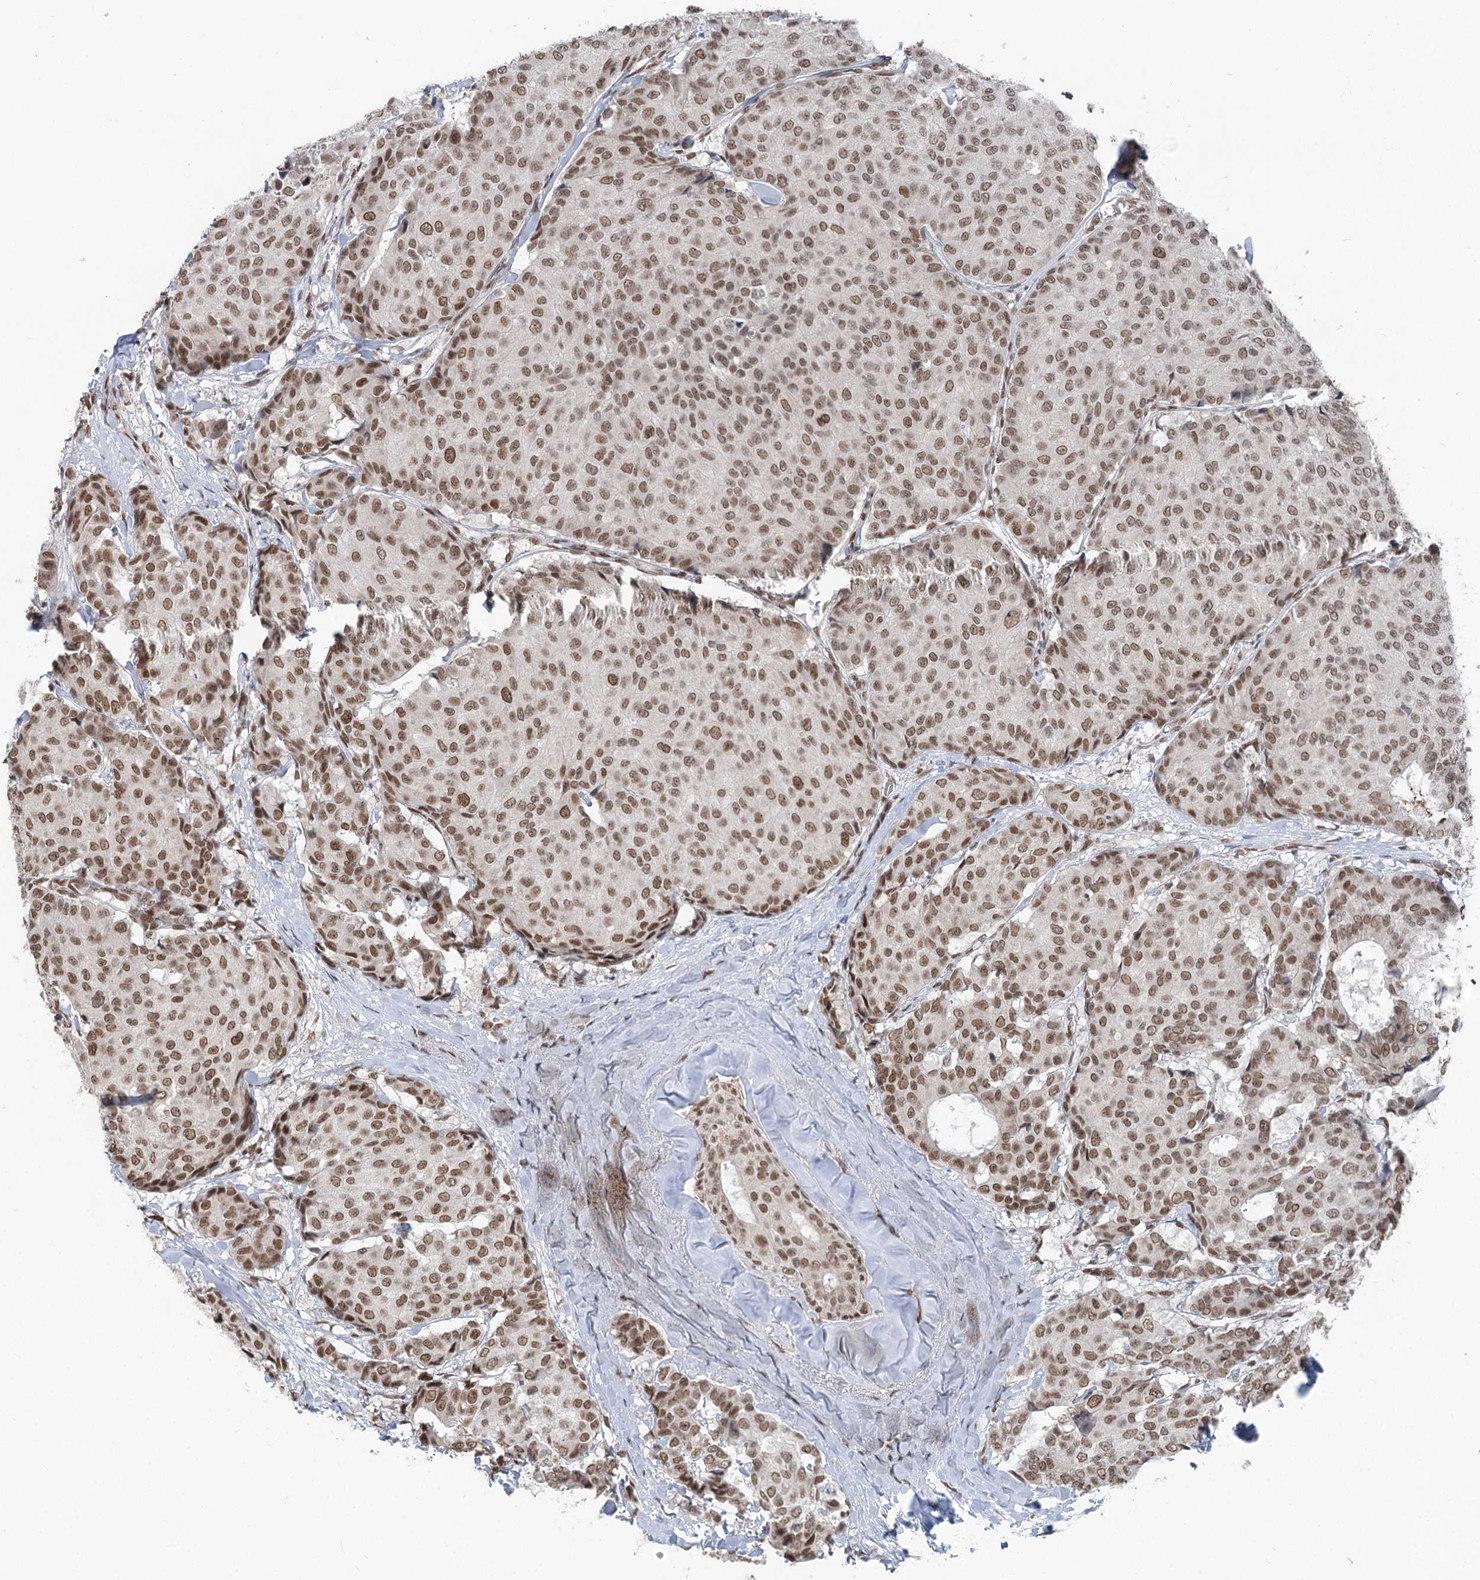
{"staining": {"intensity": "moderate", "quantity": ">75%", "location": "nuclear"}, "tissue": "breast cancer", "cell_type": "Tumor cells", "image_type": "cancer", "snomed": [{"axis": "morphology", "description": "Duct carcinoma"}, {"axis": "topography", "description": "Breast"}], "caption": "High-magnification brightfield microscopy of invasive ductal carcinoma (breast) stained with DAB (brown) and counterstained with hematoxylin (blue). tumor cells exhibit moderate nuclear staining is appreciated in about>75% of cells.", "gene": "CGGBP1", "patient": {"sex": "female", "age": 75}}